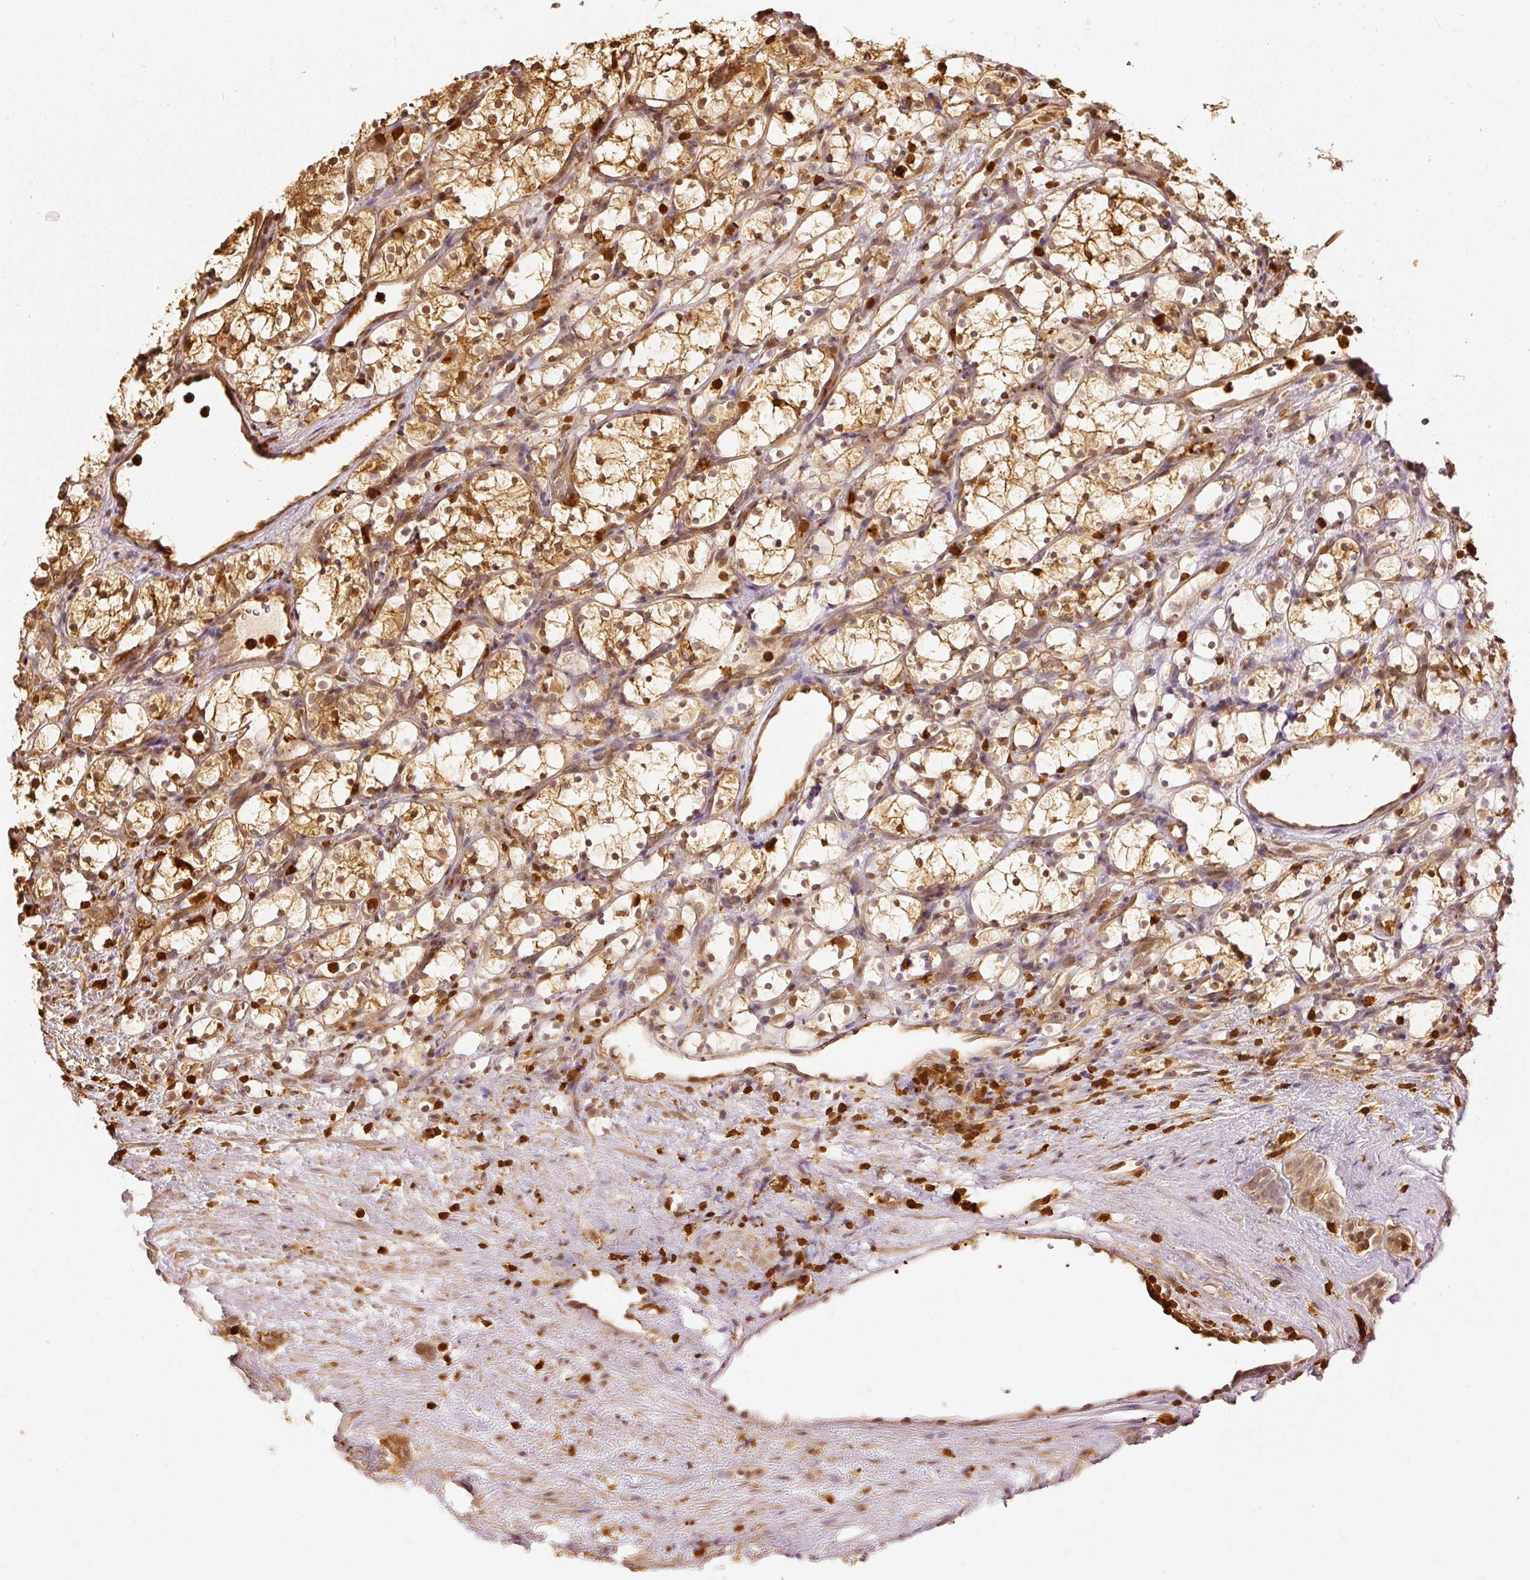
{"staining": {"intensity": "moderate", "quantity": ">75%", "location": "cytoplasmic/membranous,nuclear"}, "tissue": "renal cancer", "cell_type": "Tumor cells", "image_type": "cancer", "snomed": [{"axis": "morphology", "description": "Adenocarcinoma, NOS"}, {"axis": "topography", "description": "Kidney"}], "caption": "The photomicrograph reveals staining of renal cancer (adenocarcinoma), revealing moderate cytoplasmic/membranous and nuclear protein expression (brown color) within tumor cells. The staining was performed using DAB to visualize the protein expression in brown, while the nuclei were stained in blue with hematoxylin (Magnification: 20x).", "gene": "PFN1", "patient": {"sex": "female", "age": 69}}